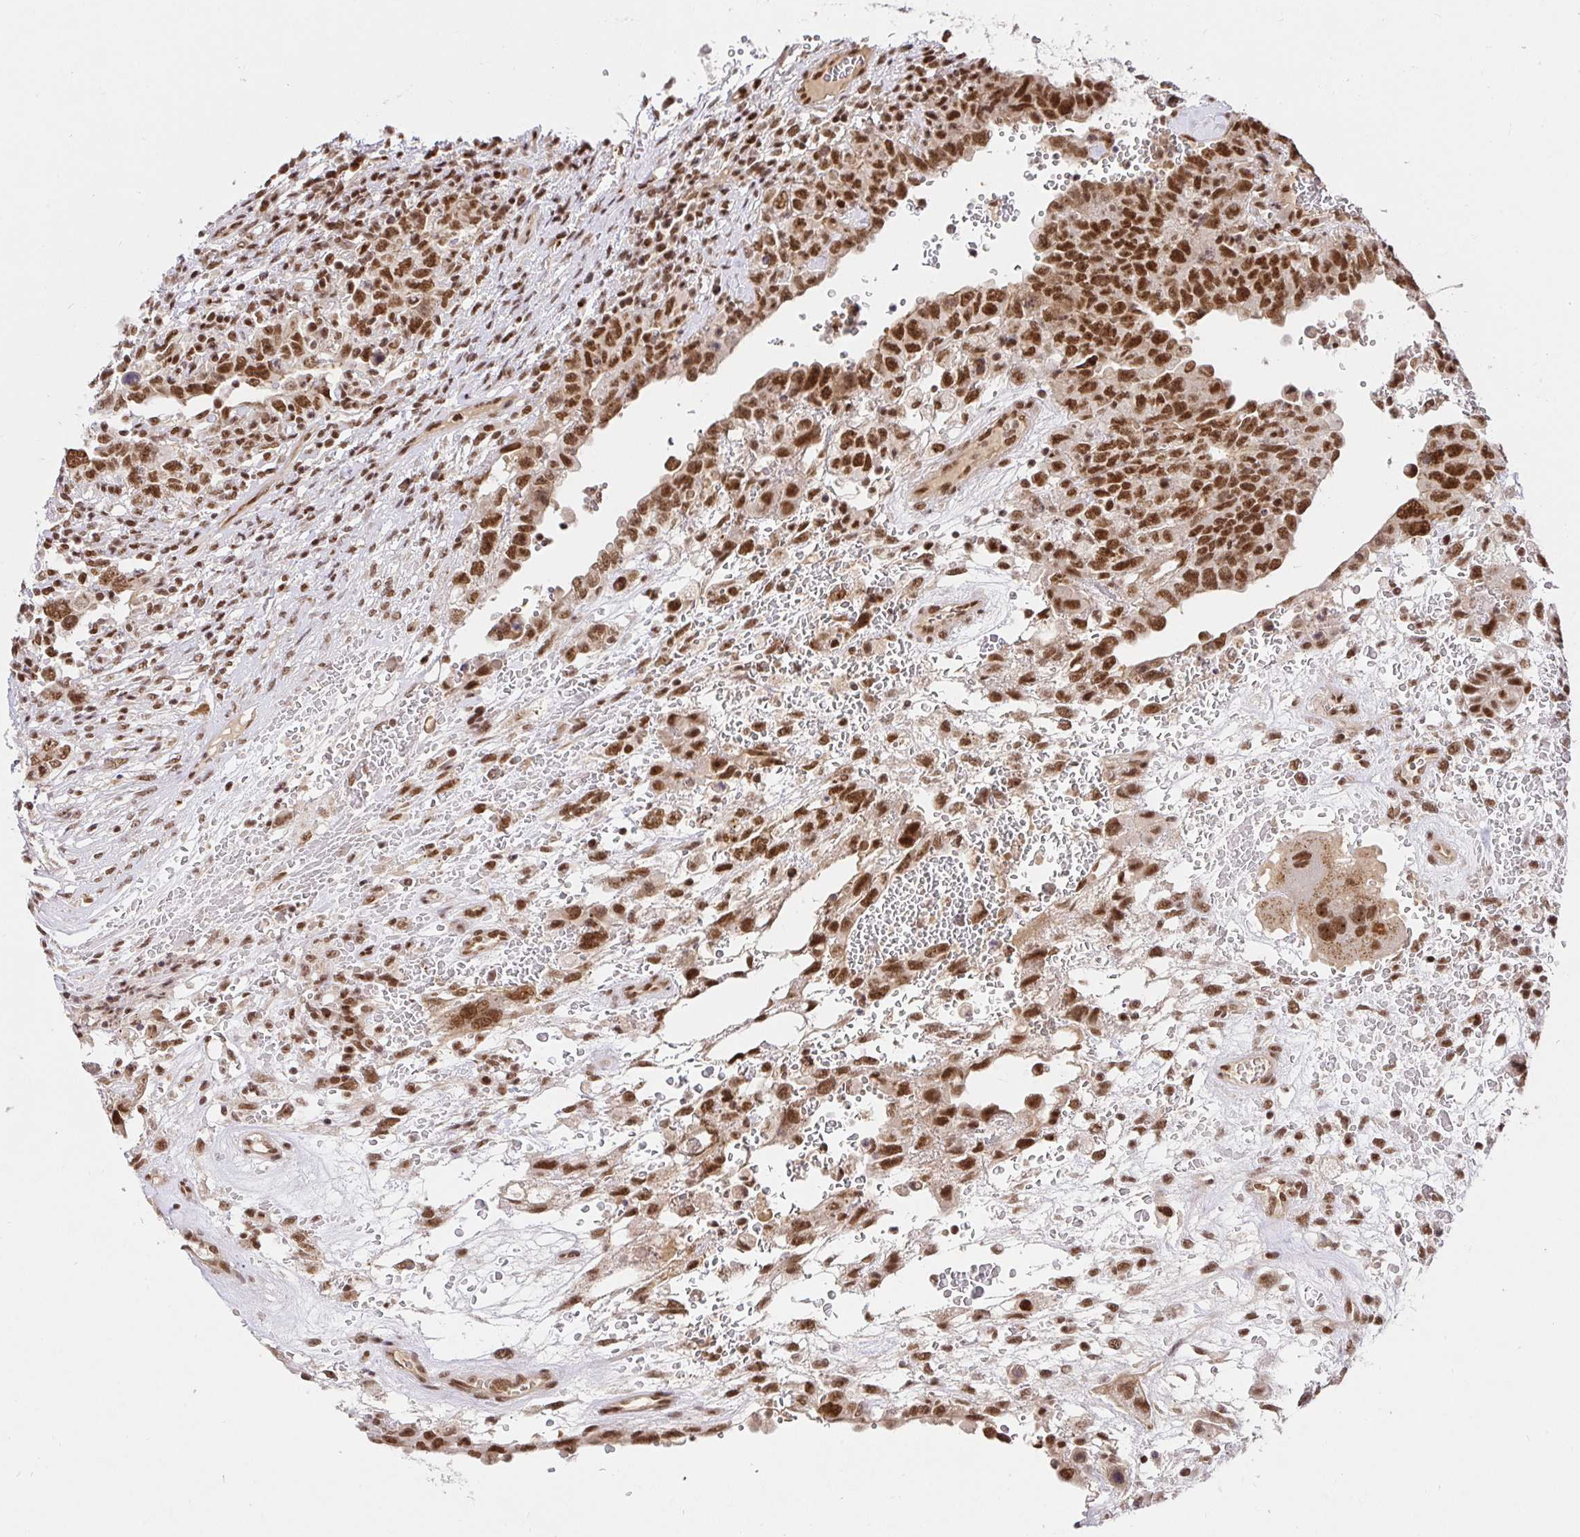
{"staining": {"intensity": "moderate", "quantity": ">75%", "location": "nuclear"}, "tissue": "testis cancer", "cell_type": "Tumor cells", "image_type": "cancer", "snomed": [{"axis": "morphology", "description": "Carcinoma, Embryonal, NOS"}, {"axis": "topography", "description": "Testis"}], "caption": "Immunohistochemical staining of human embryonal carcinoma (testis) demonstrates medium levels of moderate nuclear expression in approximately >75% of tumor cells.", "gene": "USF1", "patient": {"sex": "male", "age": 26}}